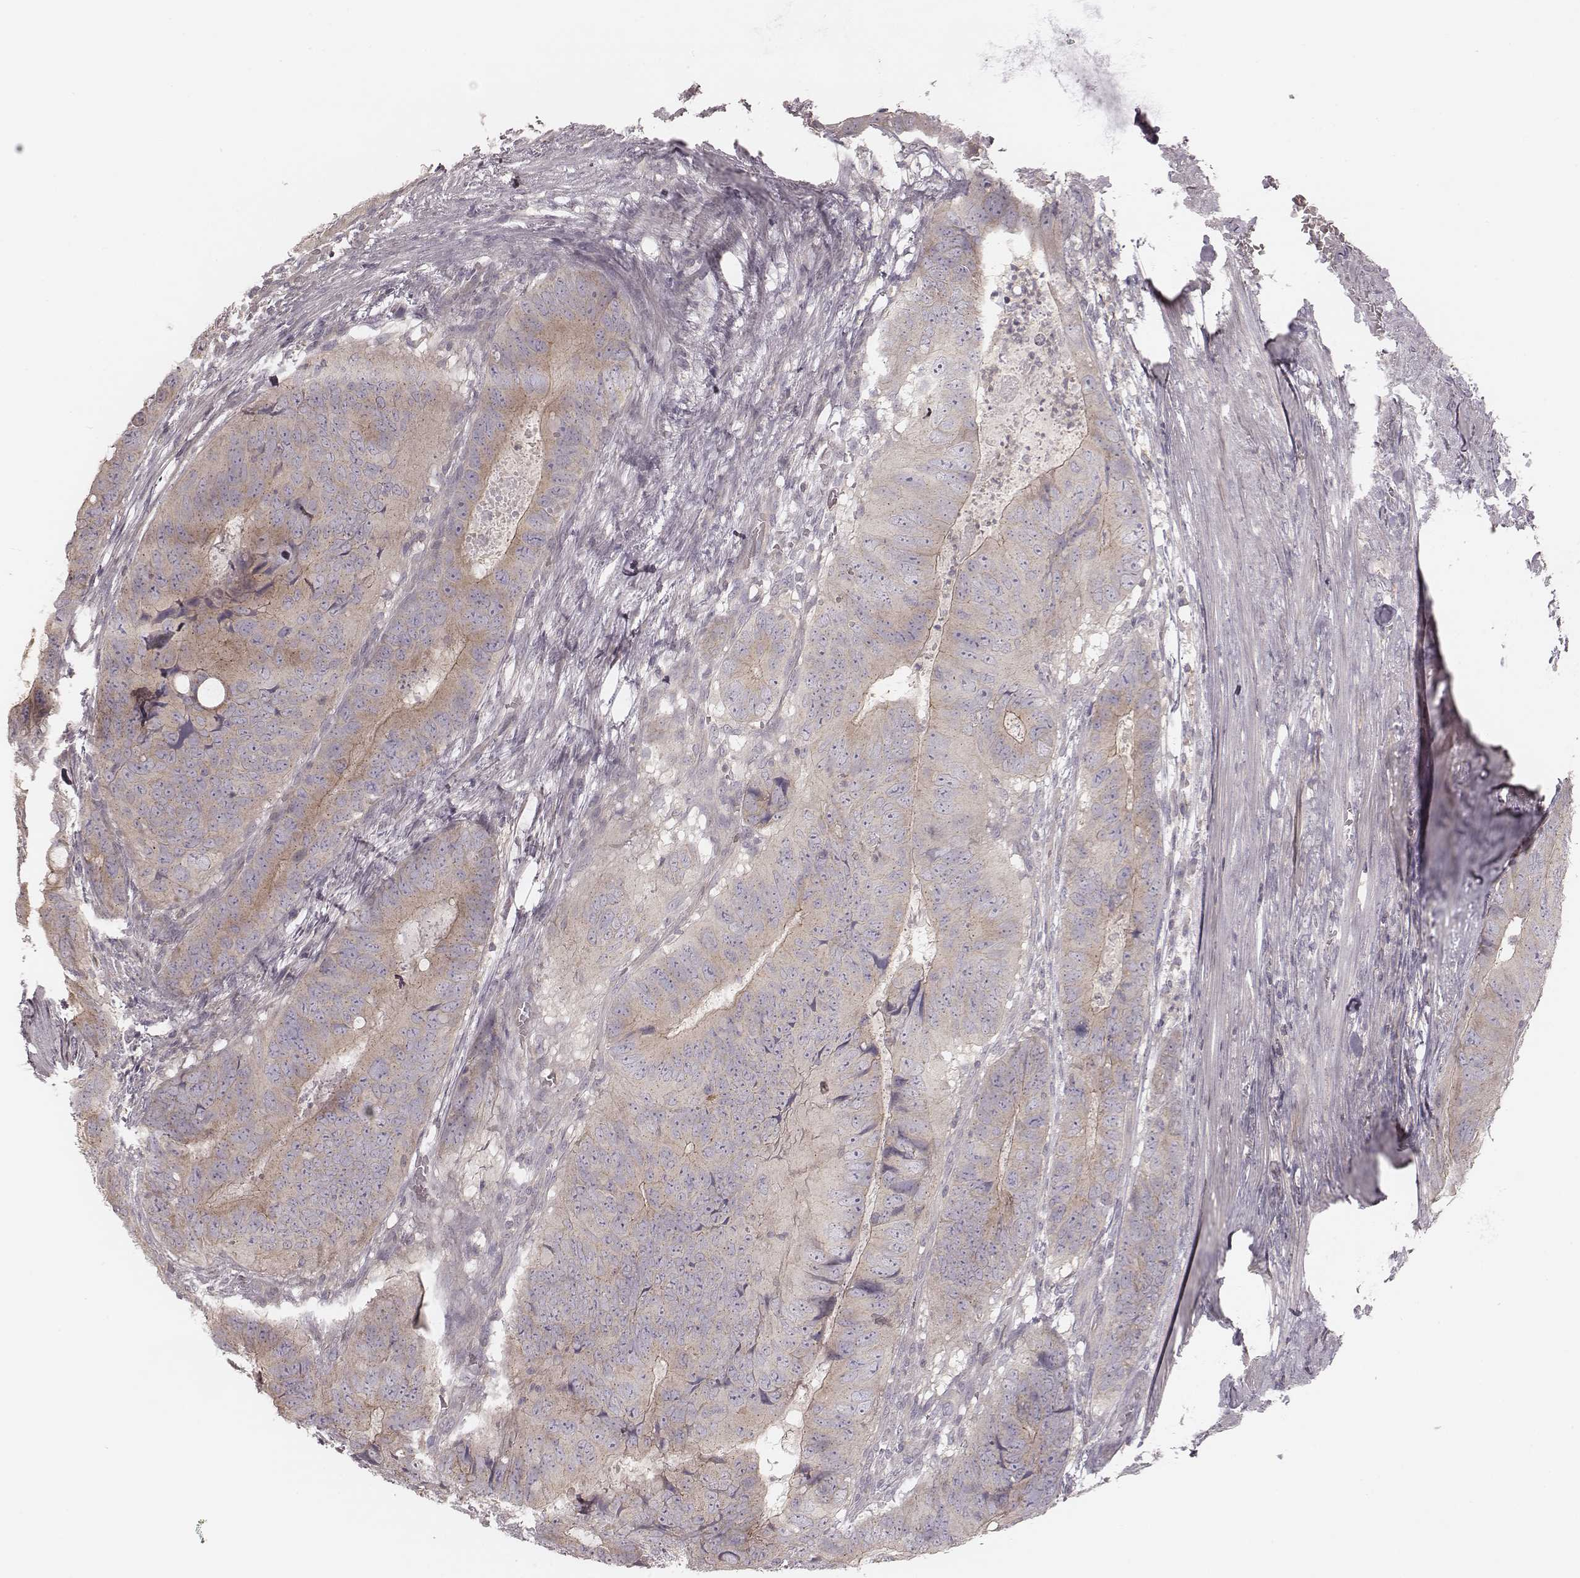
{"staining": {"intensity": "weak", "quantity": ">75%", "location": "cytoplasmic/membranous"}, "tissue": "colorectal cancer", "cell_type": "Tumor cells", "image_type": "cancer", "snomed": [{"axis": "morphology", "description": "Adenocarcinoma, NOS"}, {"axis": "topography", "description": "Colon"}], "caption": "DAB immunohistochemical staining of human adenocarcinoma (colorectal) shows weak cytoplasmic/membranous protein positivity in about >75% of tumor cells.", "gene": "TDRD5", "patient": {"sex": "male", "age": 79}}